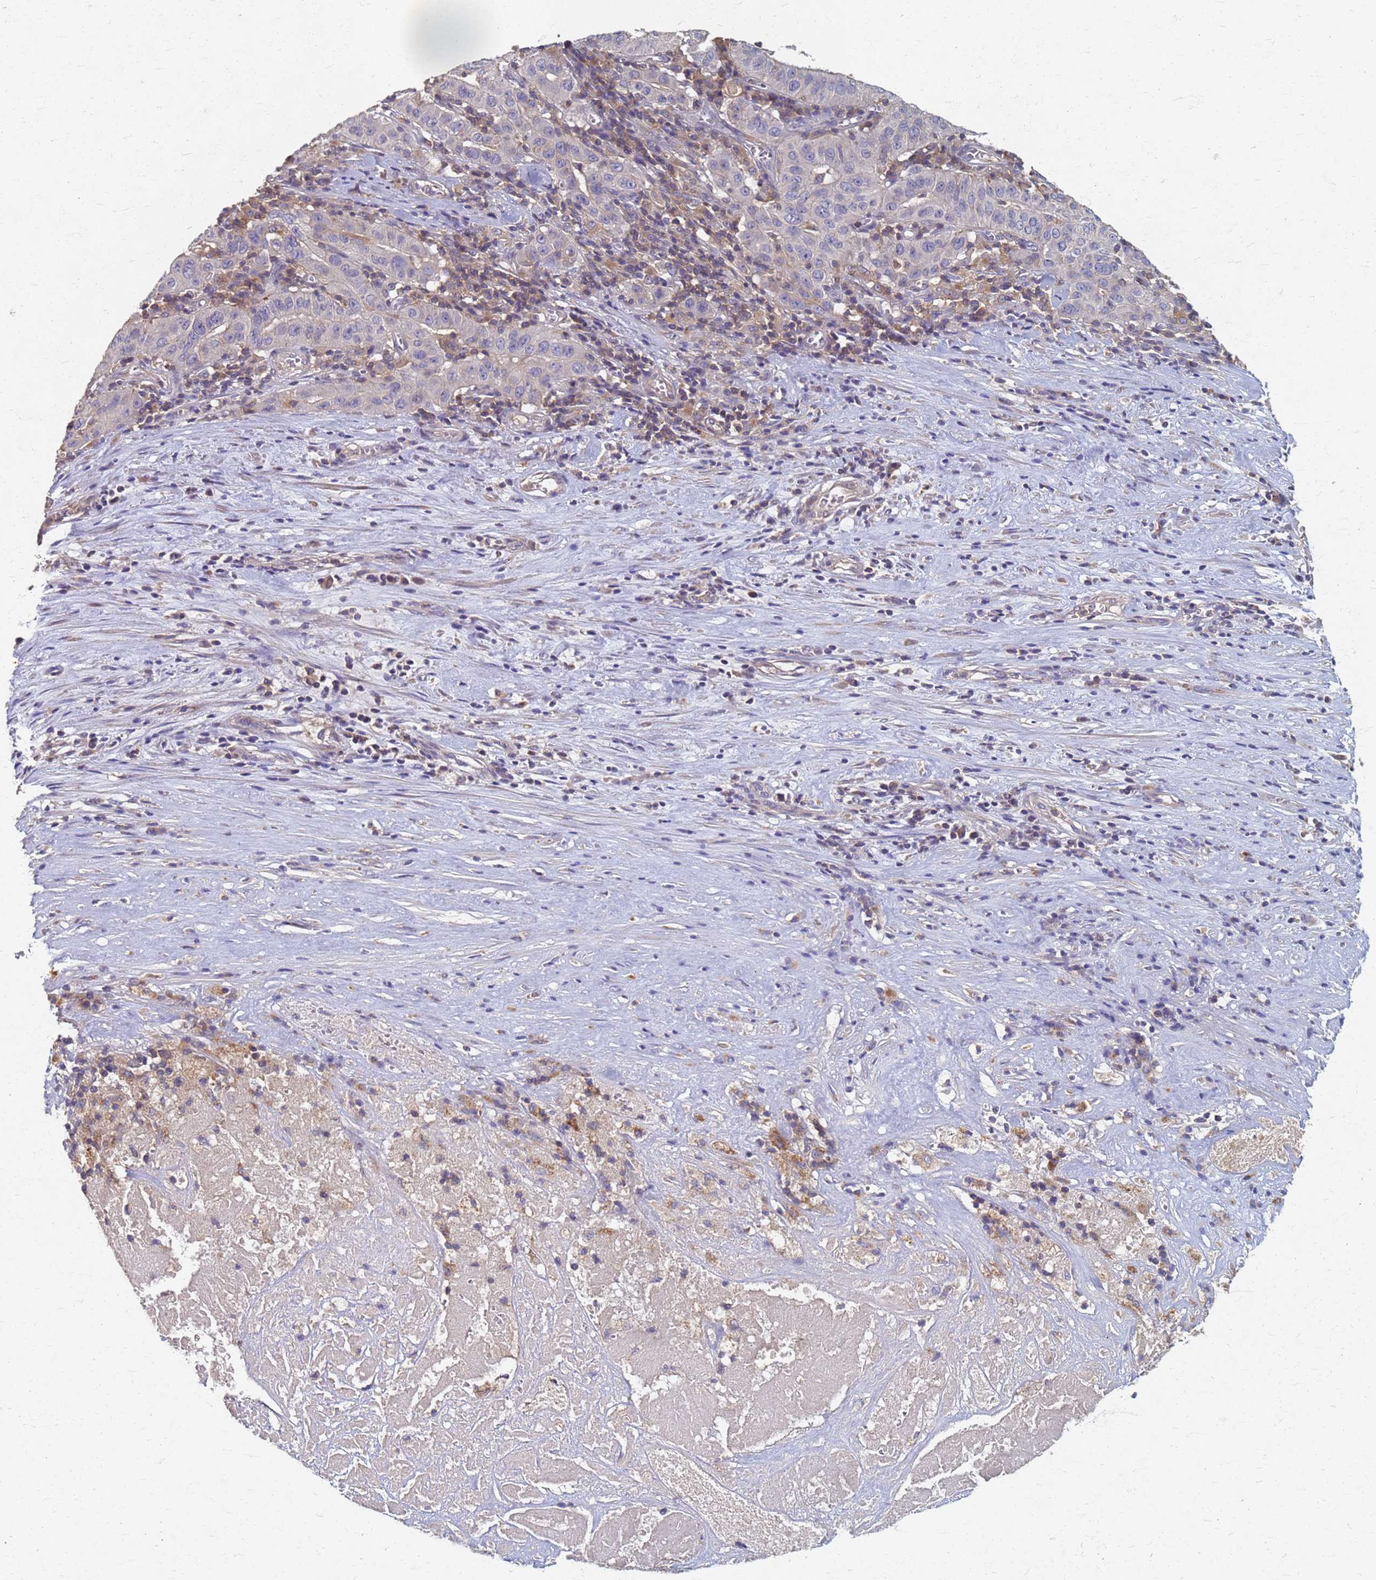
{"staining": {"intensity": "negative", "quantity": "none", "location": "none"}, "tissue": "pancreatic cancer", "cell_type": "Tumor cells", "image_type": "cancer", "snomed": [{"axis": "morphology", "description": "Adenocarcinoma, NOS"}, {"axis": "topography", "description": "Pancreas"}], "caption": "Micrograph shows no significant protein positivity in tumor cells of adenocarcinoma (pancreatic).", "gene": "KRCC1", "patient": {"sex": "male", "age": 63}}